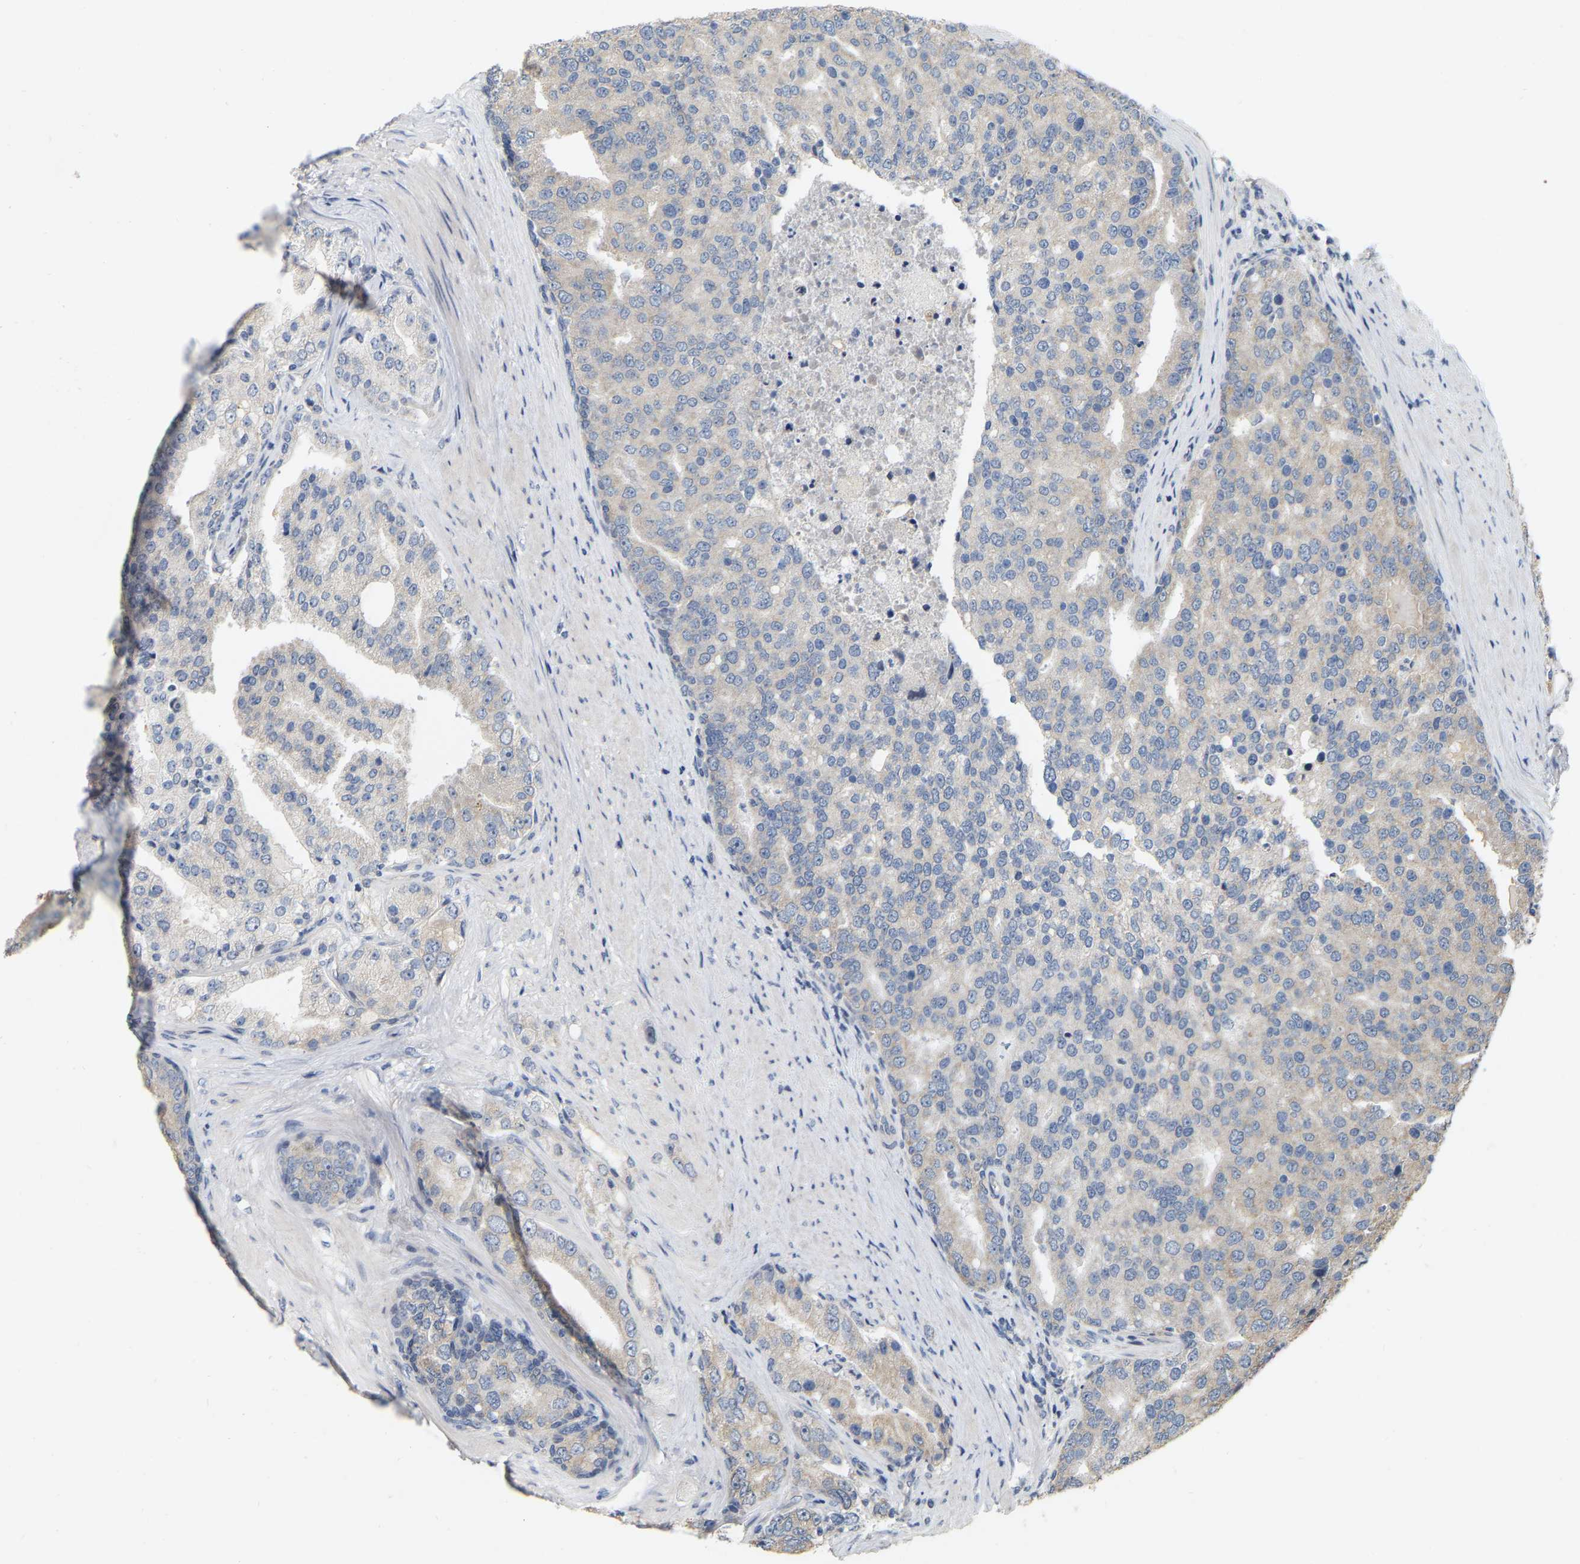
{"staining": {"intensity": "weak", "quantity": "<25%", "location": "cytoplasmic/membranous"}, "tissue": "prostate cancer", "cell_type": "Tumor cells", "image_type": "cancer", "snomed": [{"axis": "morphology", "description": "Adenocarcinoma, High grade"}, {"axis": "topography", "description": "Prostate"}], "caption": "Tumor cells show no significant positivity in prostate adenocarcinoma (high-grade). Brightfield microscopy of IHC stained with DAB (3,3'-diaminobenzidine) (brown) and hematoxylin (blue), captured at high magnification.", "gene": "SSH1", "patient": {"sex": "male", "age": 50}}